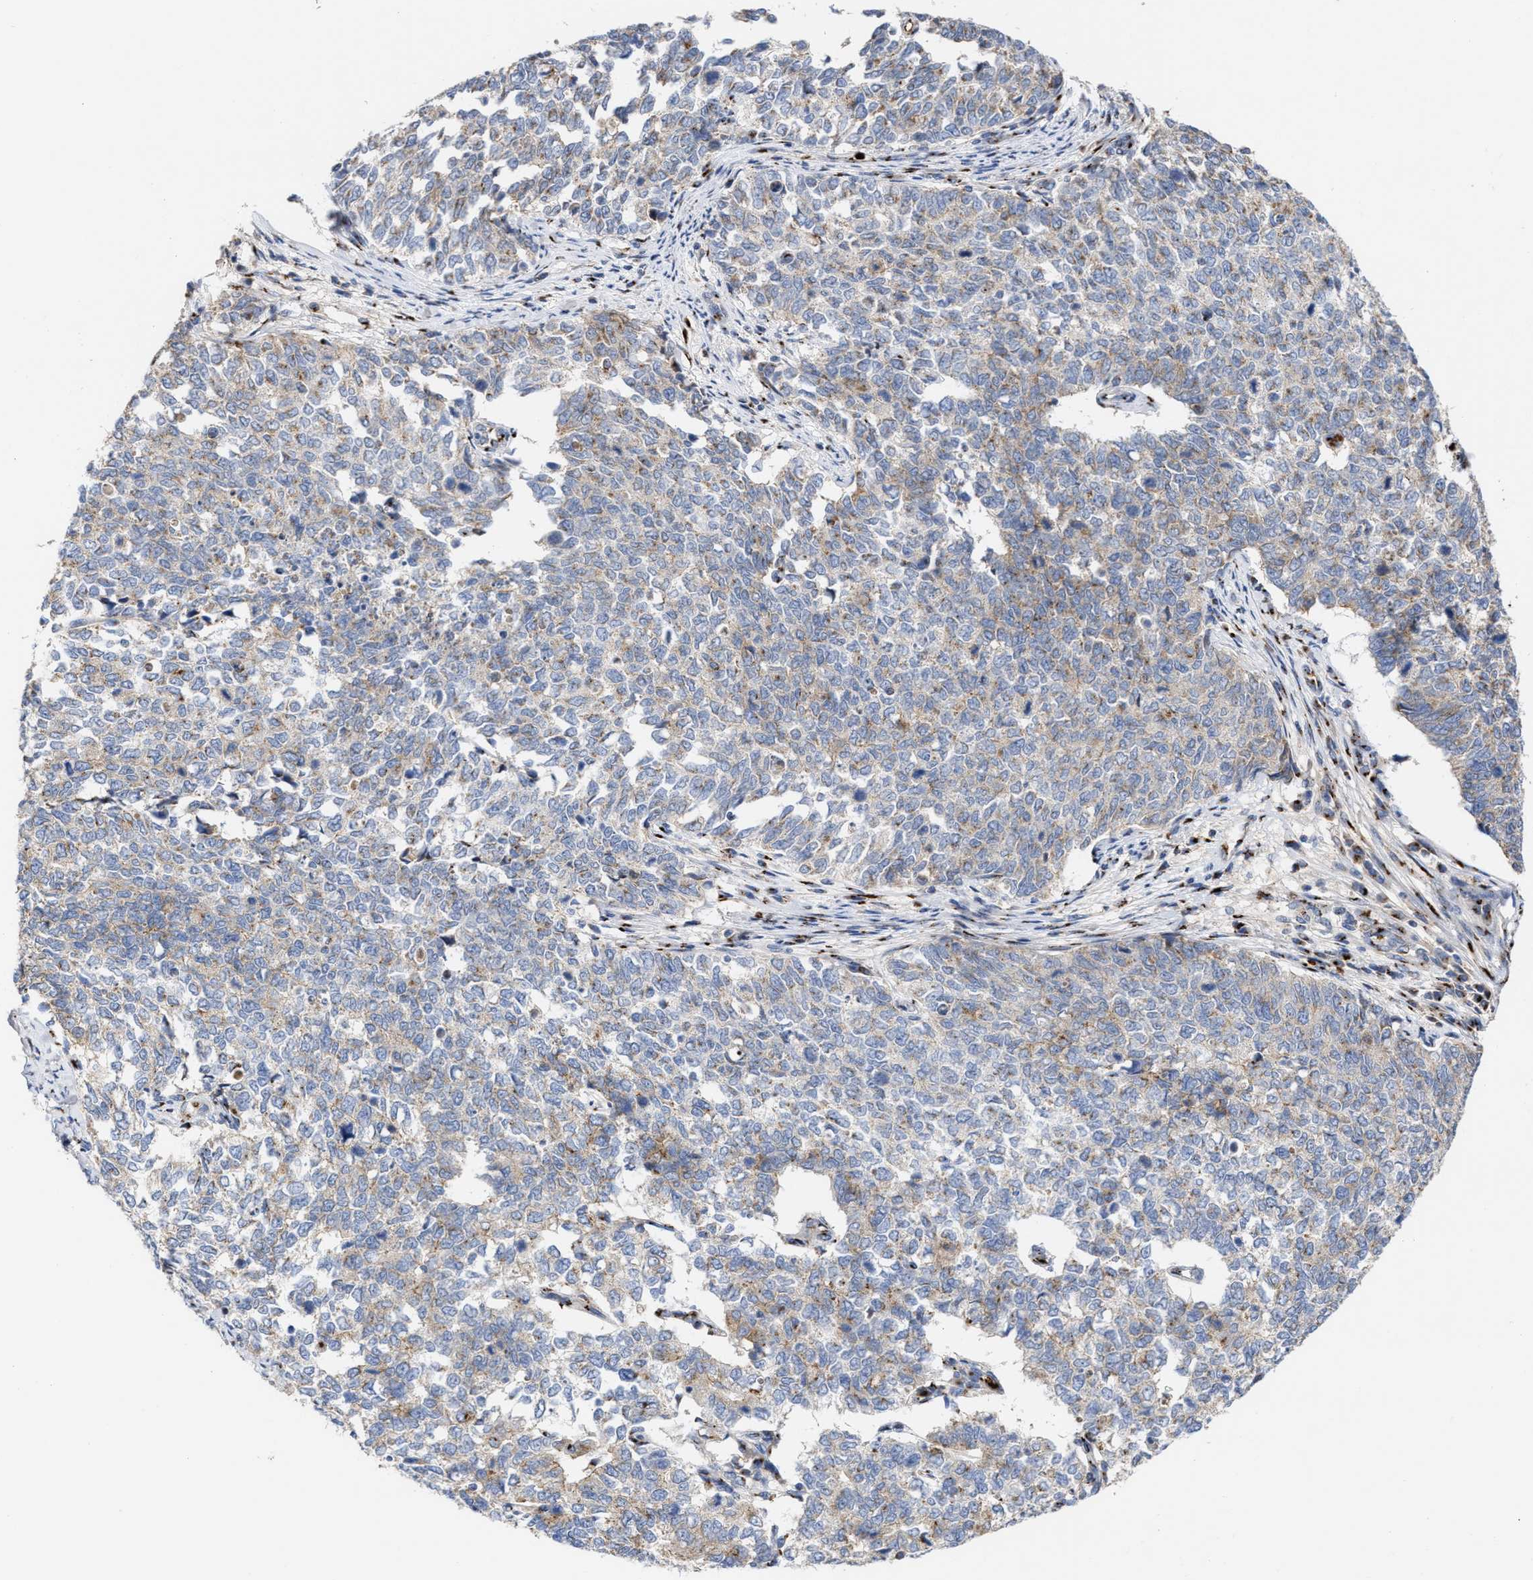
{"staining": {"intensity": "weak", "quantity": "<25%", "location": "cytoplasmic/membranous"}, "tissue": "cervical cancer", "cell_type": "Tumor cells", "image_type": "cancer", "snomed": [{"axis": "morphology", "description": "Squamous cell carcinoma, NOS"}, {"axis": "topography", "description": "Cervix"}], "caption": "Immunohistochemistry (IHC) image of neoplastic tissue: human cervical squamous cell carcinoma stained with DAB (3,3'-diaminobenzidine) reveals no significant protein expression in tumor cells. (DAB immunohistochemistry visualized using brightfield microscopy, high magnification).", "gene": "CCL2", "patient": {"sex": "female", "age": 63}}